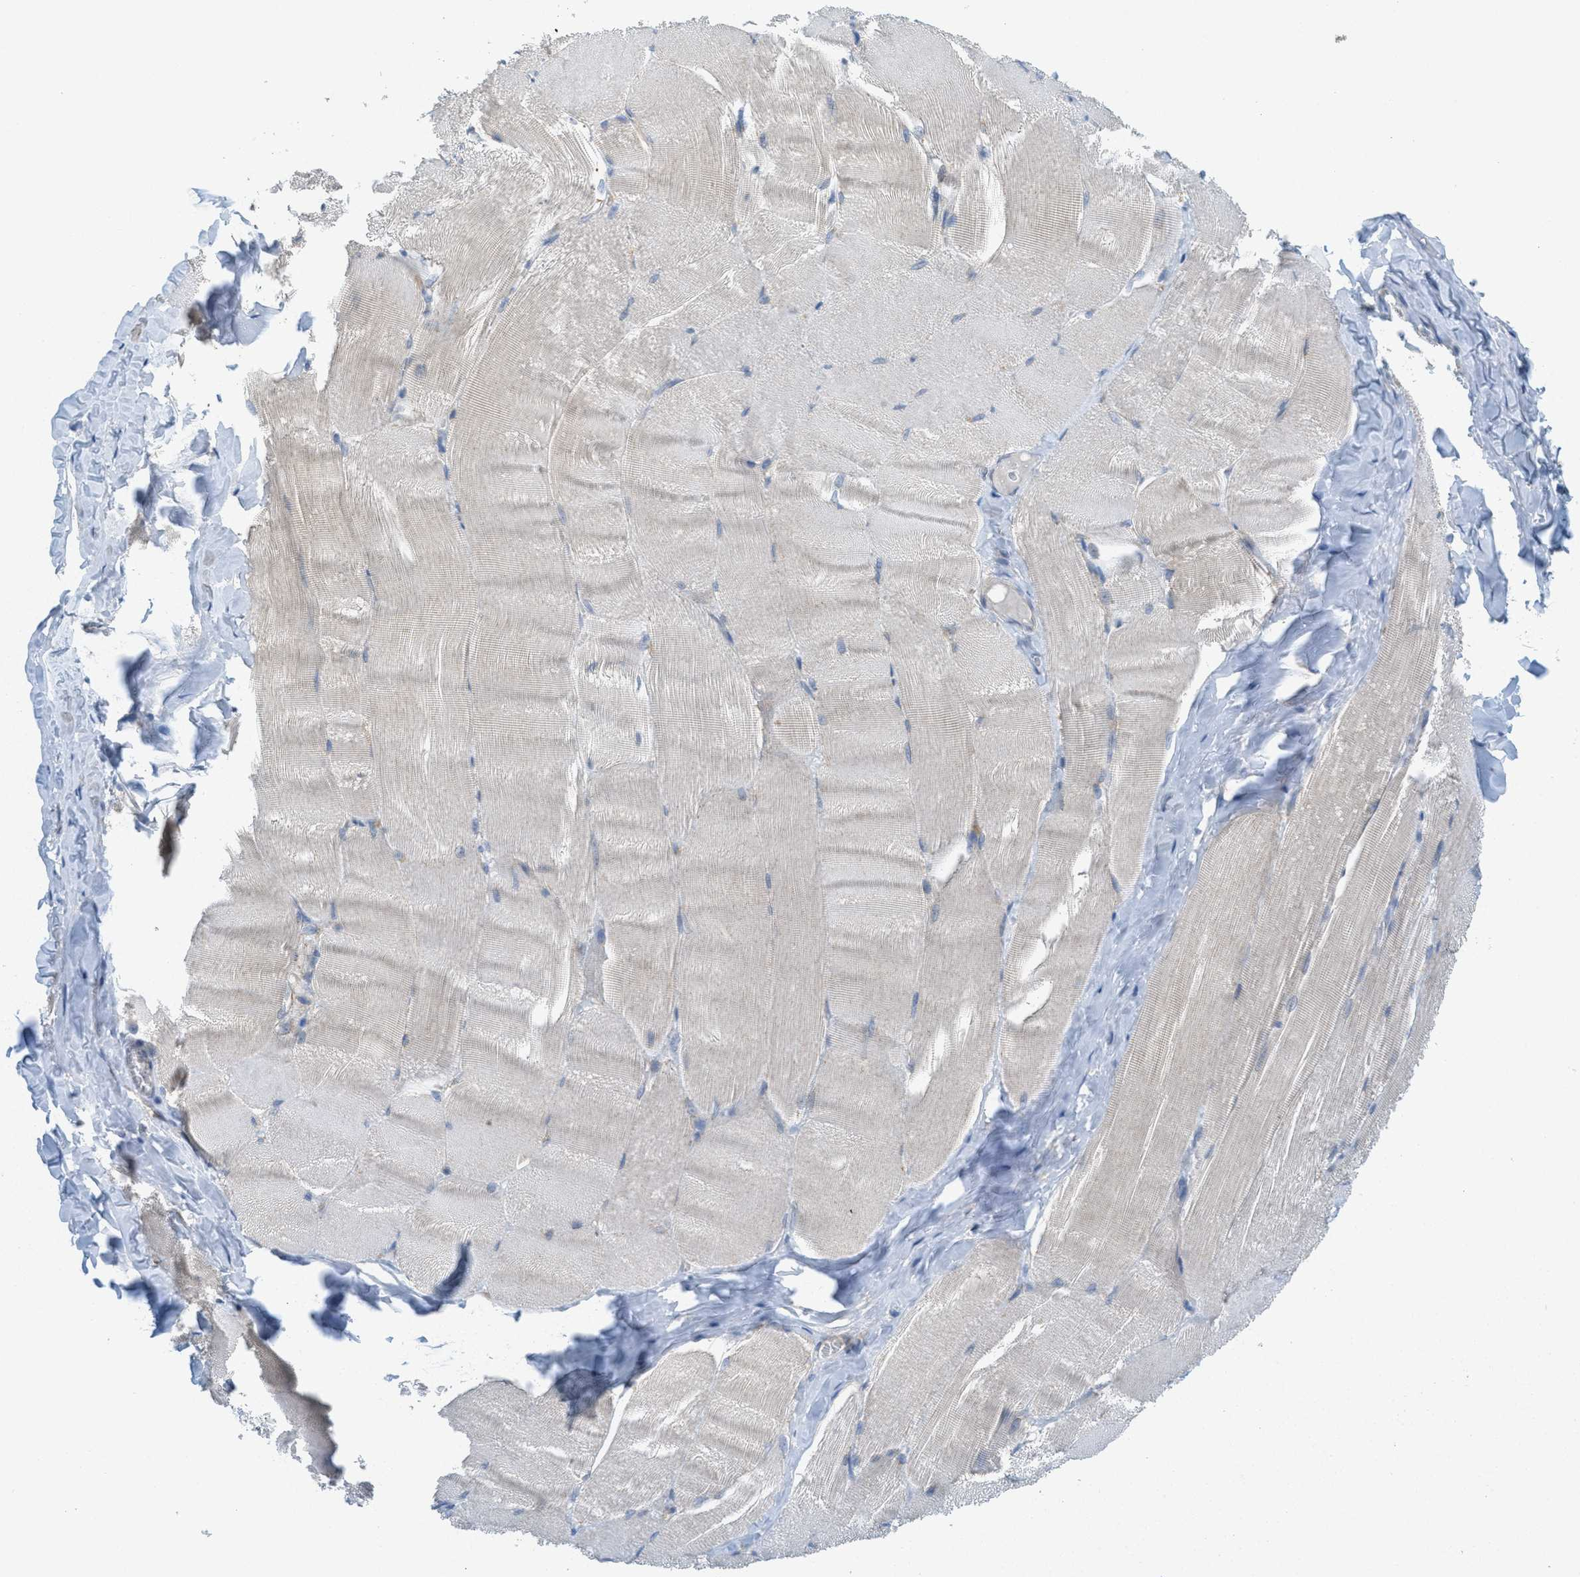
{"staining": {"intensity": "weak", "quantity": "<25%", "location": "cytoplasmic/membranous"}, "tissue": "skeletal muscle", "cell_type": "Myocytes", "image_type": "normal", "snomed": [{"axis": "morphology", "description": "Normal tissue, NOS"}, {"axis": "morphology", "description": "Squamous cell carcinoma, NOS"}, {"axis": "topography", "description": "Skeletal muscle"}], "caption": "Immunohistochemical staining of benign human skeletal muscle displays no significant positivity in myocytes.", "gene": "ZFYVE9", "patient": {"sex": "male", "age": 51}}